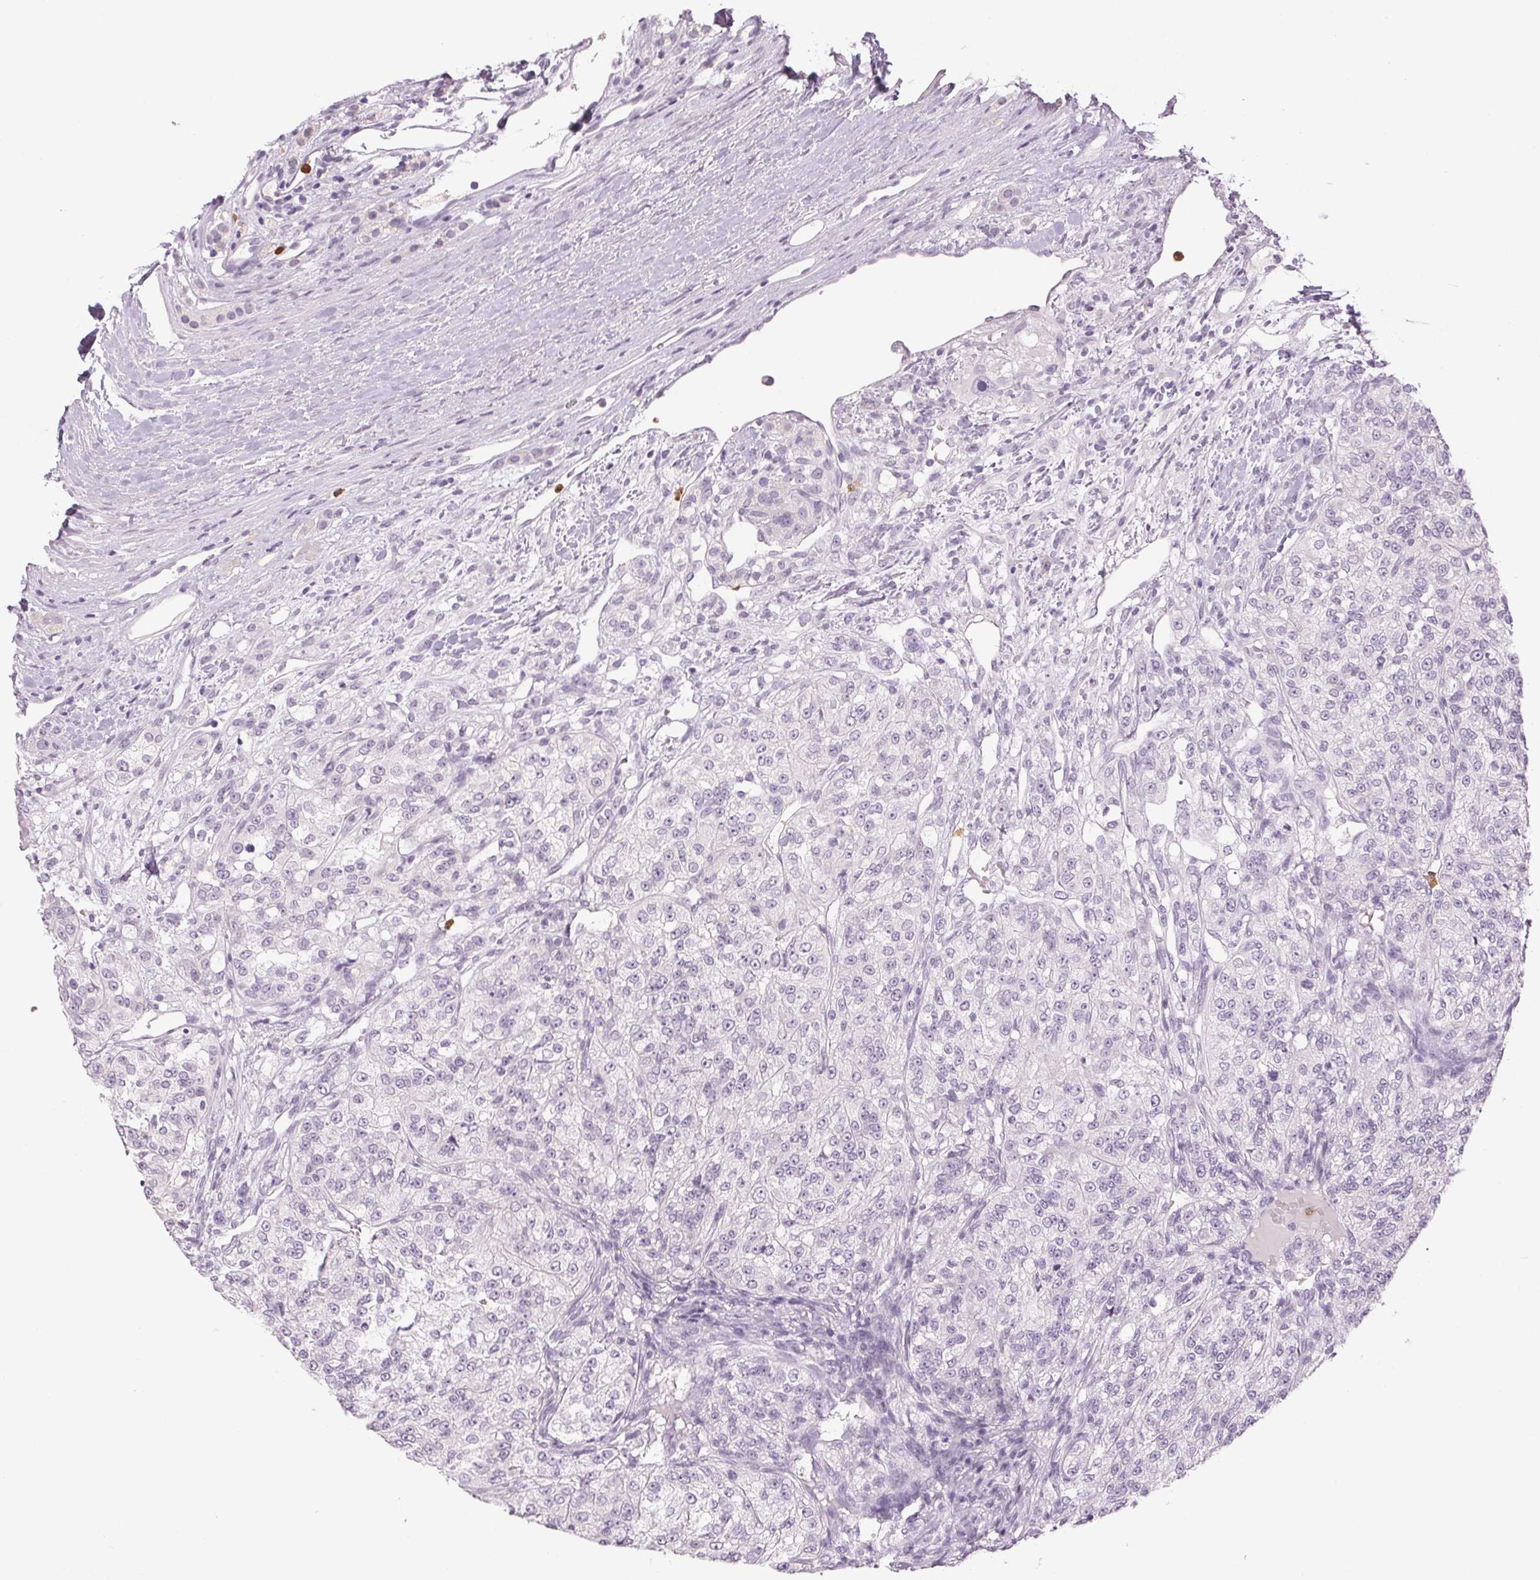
{"staining": {"intensity": "negative", "quantity": "none", "location": "none"}, "tissue": "renal cancer", "cell_type": "Tumor cells", "image_type": "cancer", "snomed": [{"axis": "morphology", "description": "Adenocarcinoma, NOS"}, {"axis": "topography", "description": "Kidney"}], "caption": "A micrograph of renal adenocarcinoma stained for a protein demonstrates no brown staining in tumor cells. (Immunohistochemistry (ihc), brightfield microscopy, high magnification).", "gene": "LTF", "patient": {"sex": "female", "age": 63}}